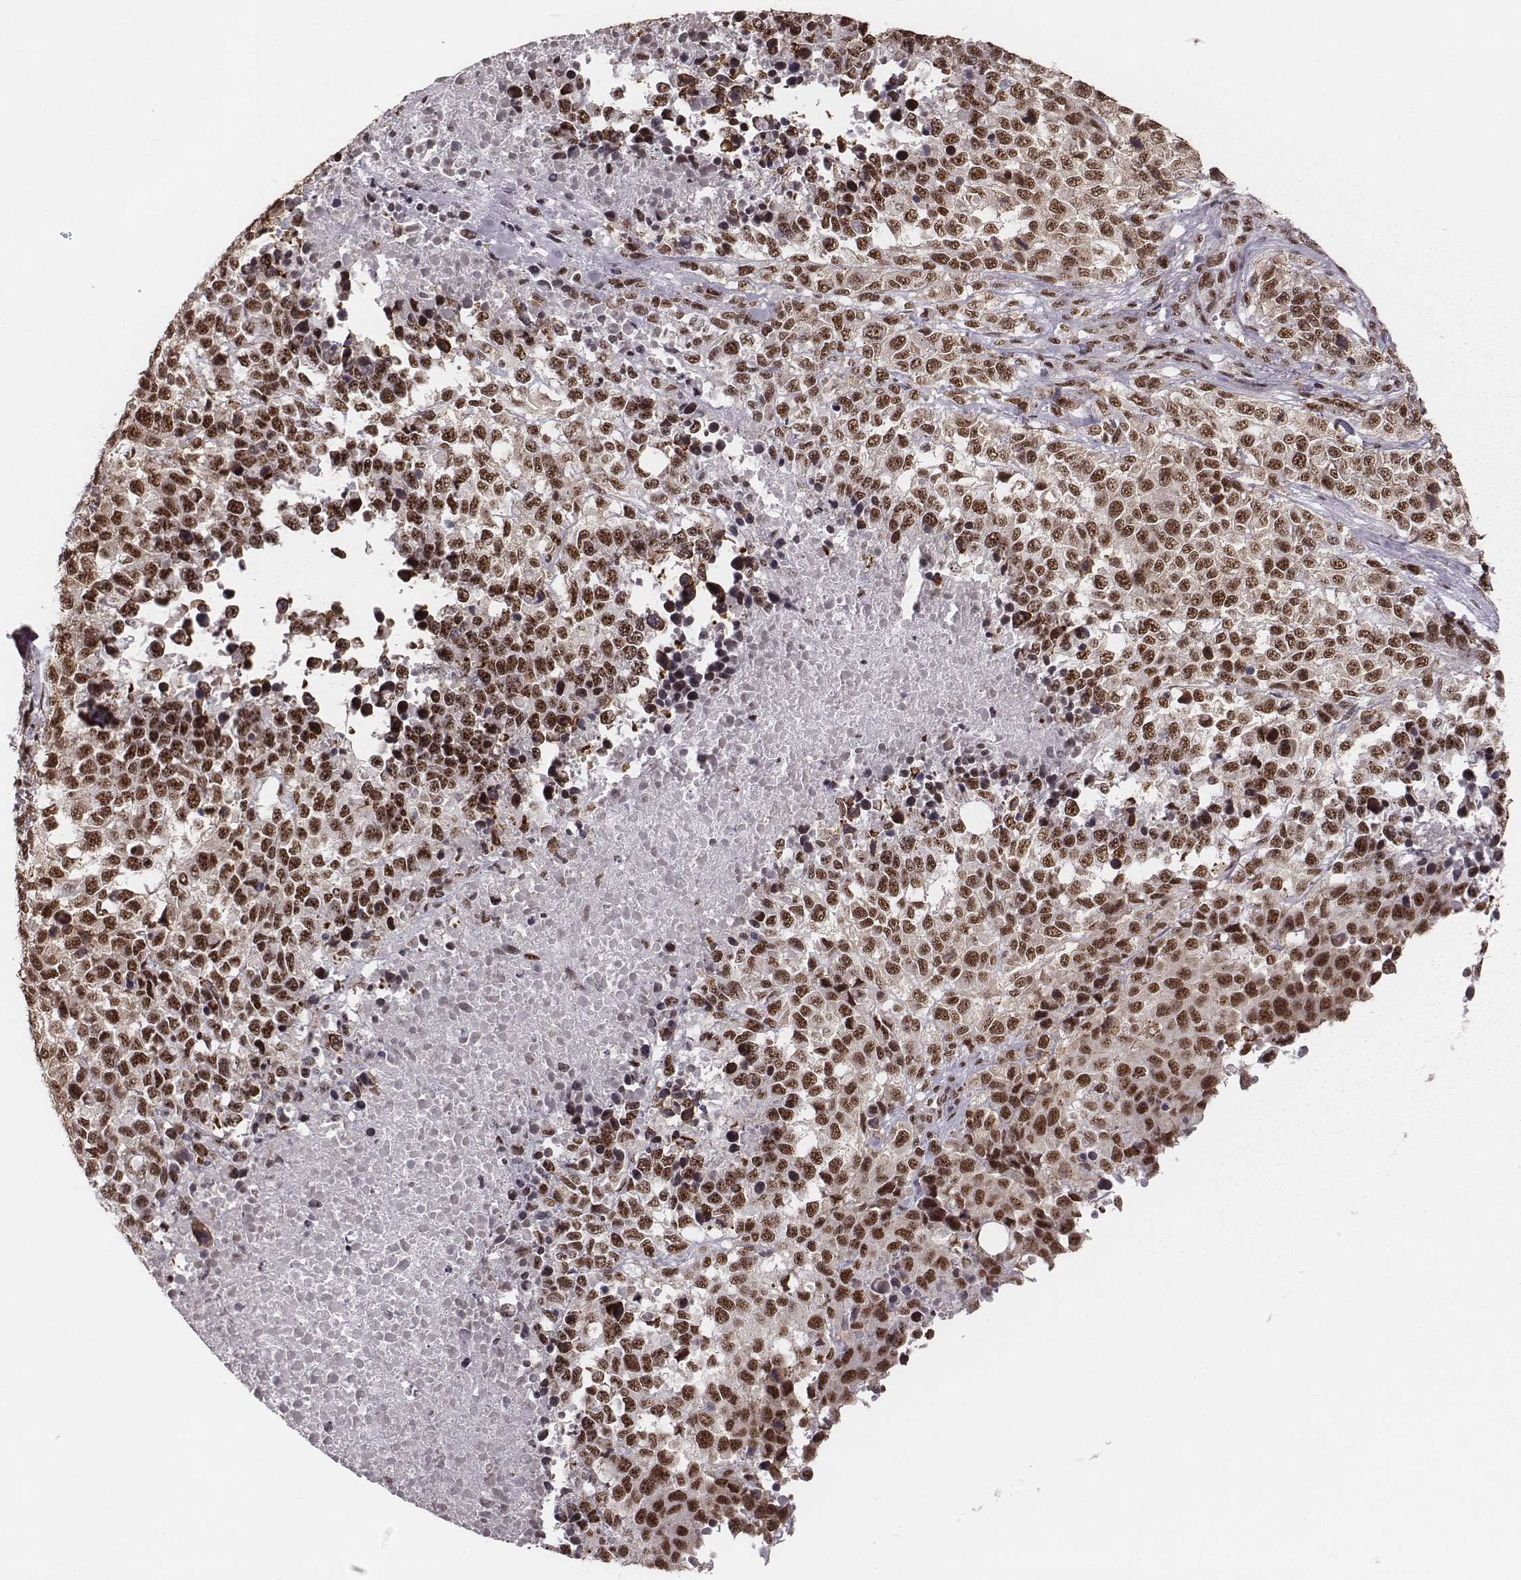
{"staining": {"intensity": "moderate", "quantity": ">75%", "location": "nuclear"}, "tissue": "melanoma", "cell_type": "Tumor cells", "image_type": "cancer", "snomed": [{"axis": "morphology", "description": "Malignant melanoma, Metastatic site"}, {"axis": "topography", "description": "Skin"}], "caption": "The immunohistochemical stain labels moderate nuclear staining in tumor cells of melanoma tissue.", "gene": "LUC7L", "patient": {"sex": "male", "age": 84}}